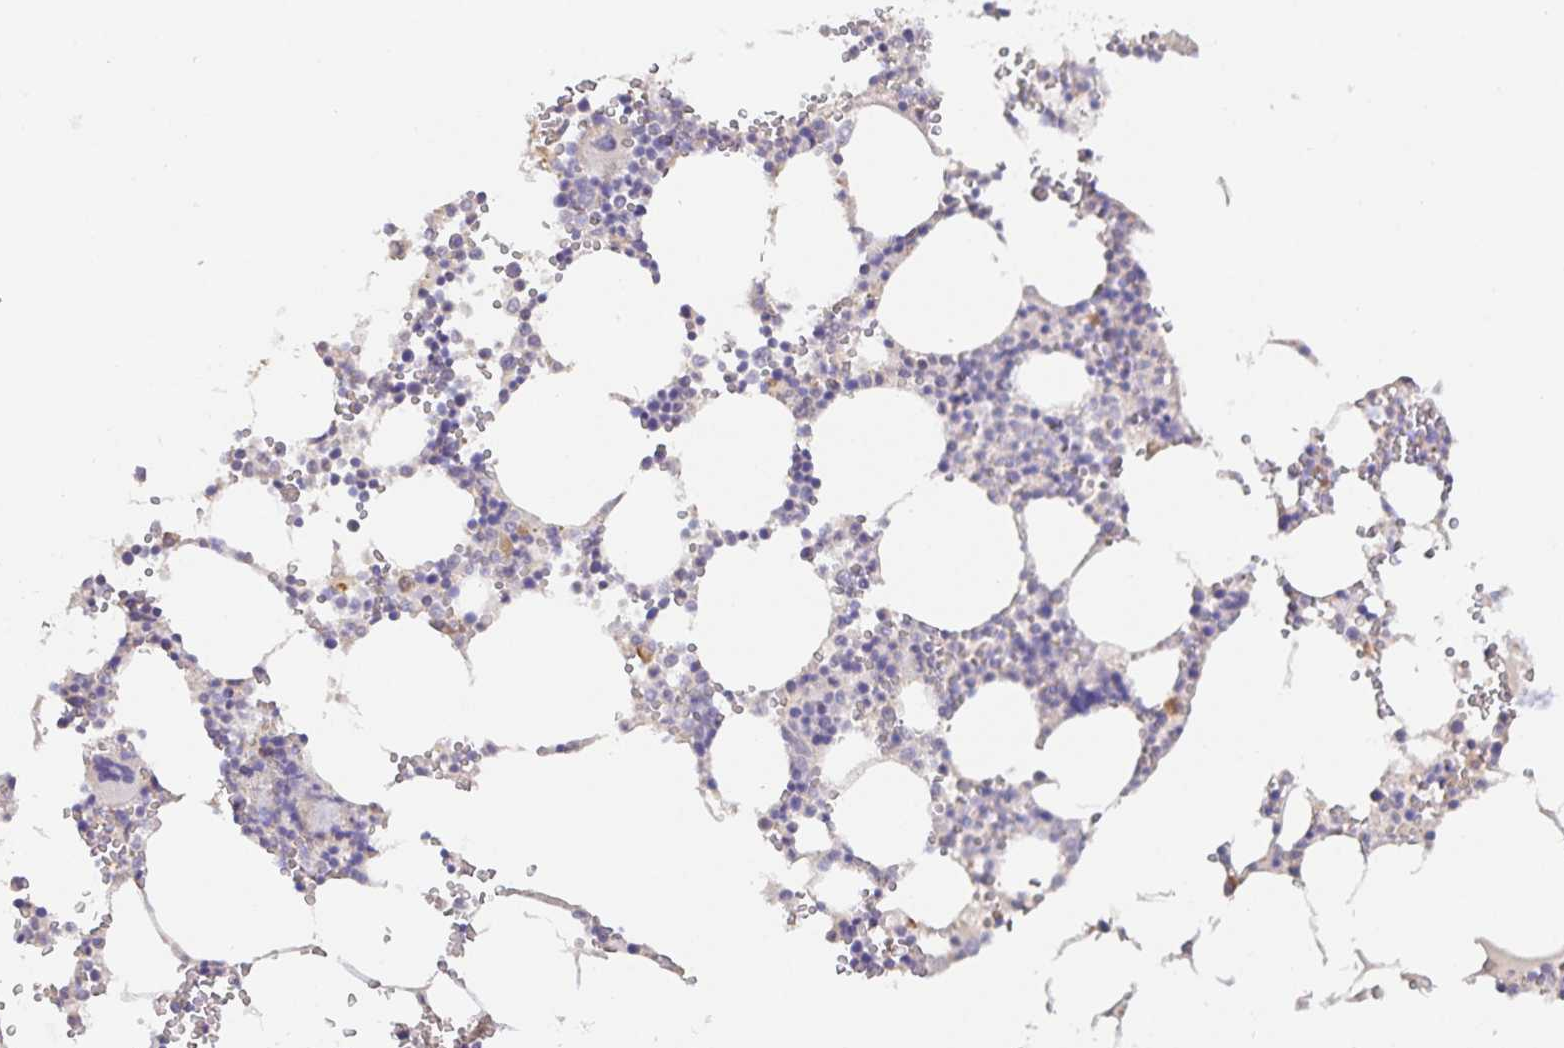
{"staining": {"intensity": "moderate", "quantity": "<25%", "location": "cytoplasmic/membranous"}, "tissue": "bone marrow", "cell_type": "Hematopoietic cells", "image_type": "normal", "snomed": [{"axis": "morphology", "description": "Normal tissue, NOS"}, {"axis": "topography", "description": "Bone marrow"}], "caption": "High-magnification brightfield microscopy of benign bone marrow stained with DAB (3,3'-diaminobenzidine) (brown) and counterstained with hematoxylin (blue). hematopoietic cells exhibit moderate cytoplasmic/membranous expression is identified in approximately<25% of cells. The staining is performed using DAB (3,3'-diaminobenzidine) brown chromogen to label protein expression. The nuclei are counter-stained blue using hematoxylin.", "gene": "ZDHHC11B", "patient": {"sex": "male", "age": 54}}